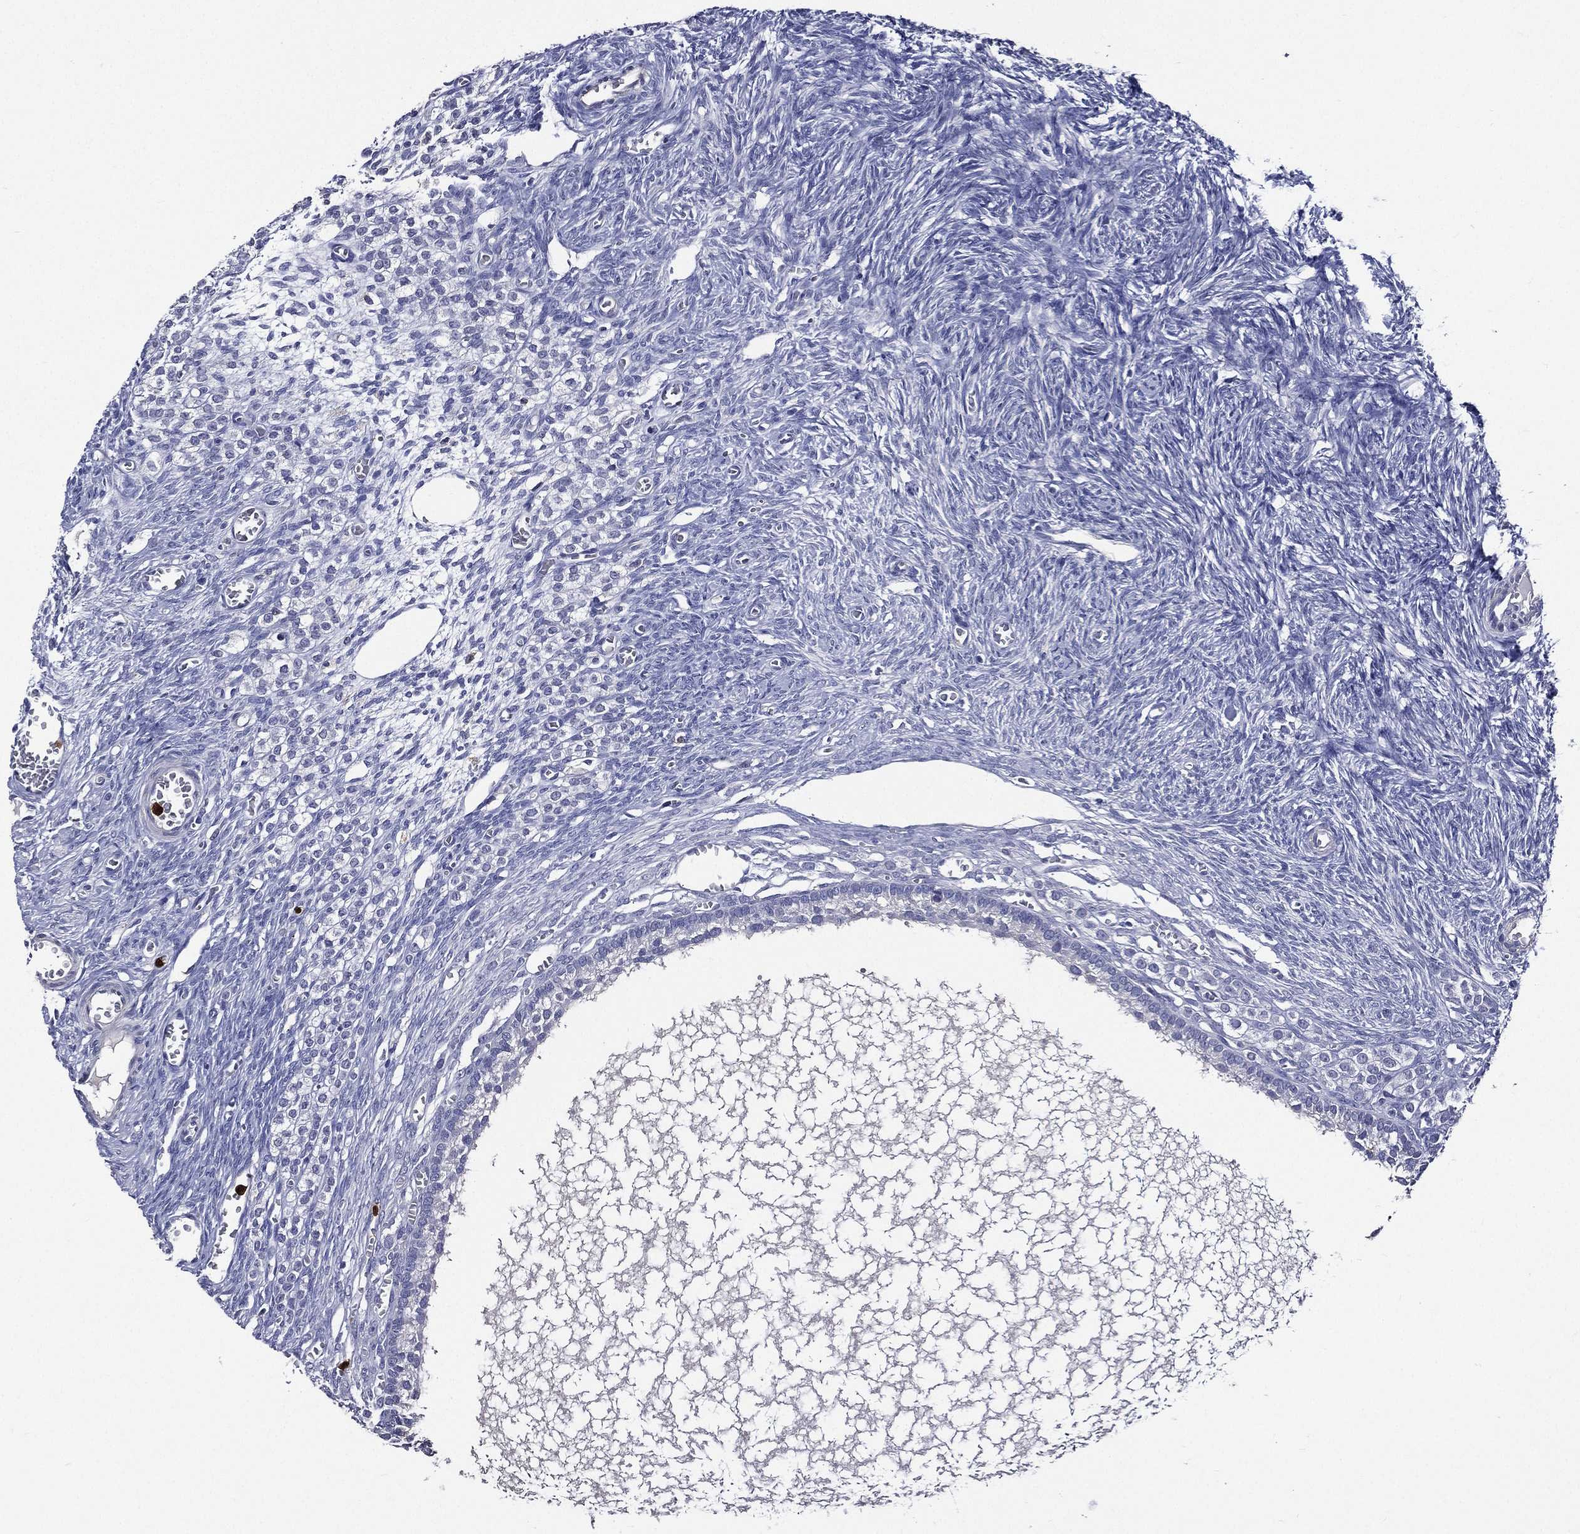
{"staining": {"intensity": "negative", "quantity": "none", "location": "none"}, "tissue": "ovary", "cell_type": "Follicle cells", "image_type": "normal", "snomed": [{"axis": "morphology", "description": "Normal tissue, NOS"}, {"axis": "topography", "description": "Ovary"}], "caption": "Immunohistochemistry photomicrograph of benign ovary: human ovary stained with DAB demonstrates no significant protein expression in follicle cells.", "gene": "GPR171", "patient": {"sex": "female", "age": 27}}